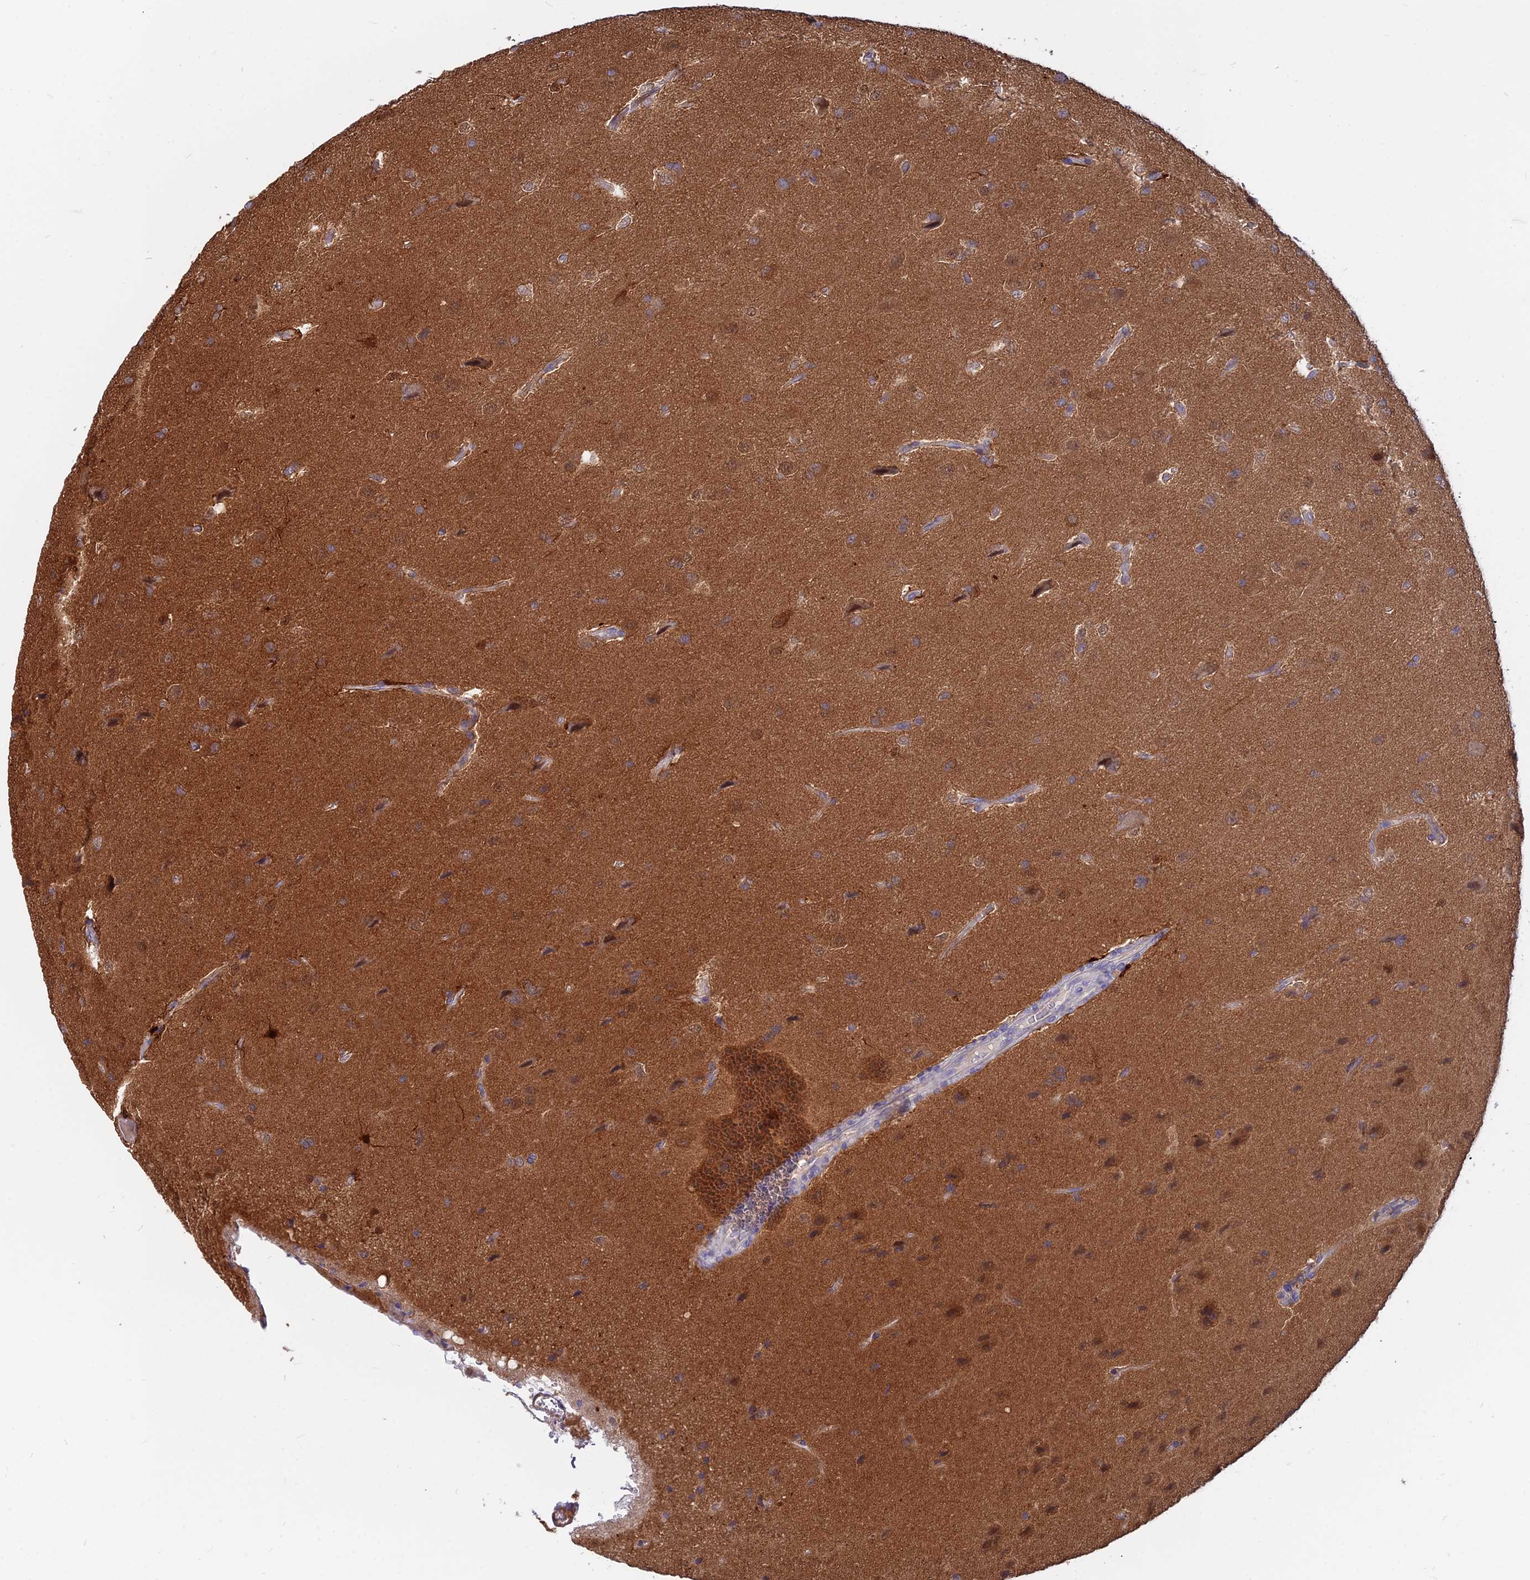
{"staining": {"intensity": "negative", "quantity": "none", "location": "none"}, "tissue": "glioma", "cell_type": "Tumor cells", "image_type": "cancer", "snomed": [{"axis": "morphology", "description": "Glioma, malignant, Low grade"}, {"axis": "topography", "description": "Brain"}], "caption": "This is an immunohistochemistry histopathology image of human glioma. There is no staining in tumor cells.", "gene": "B3GALT4", "patient": {"sex": "male", "age": 66}}